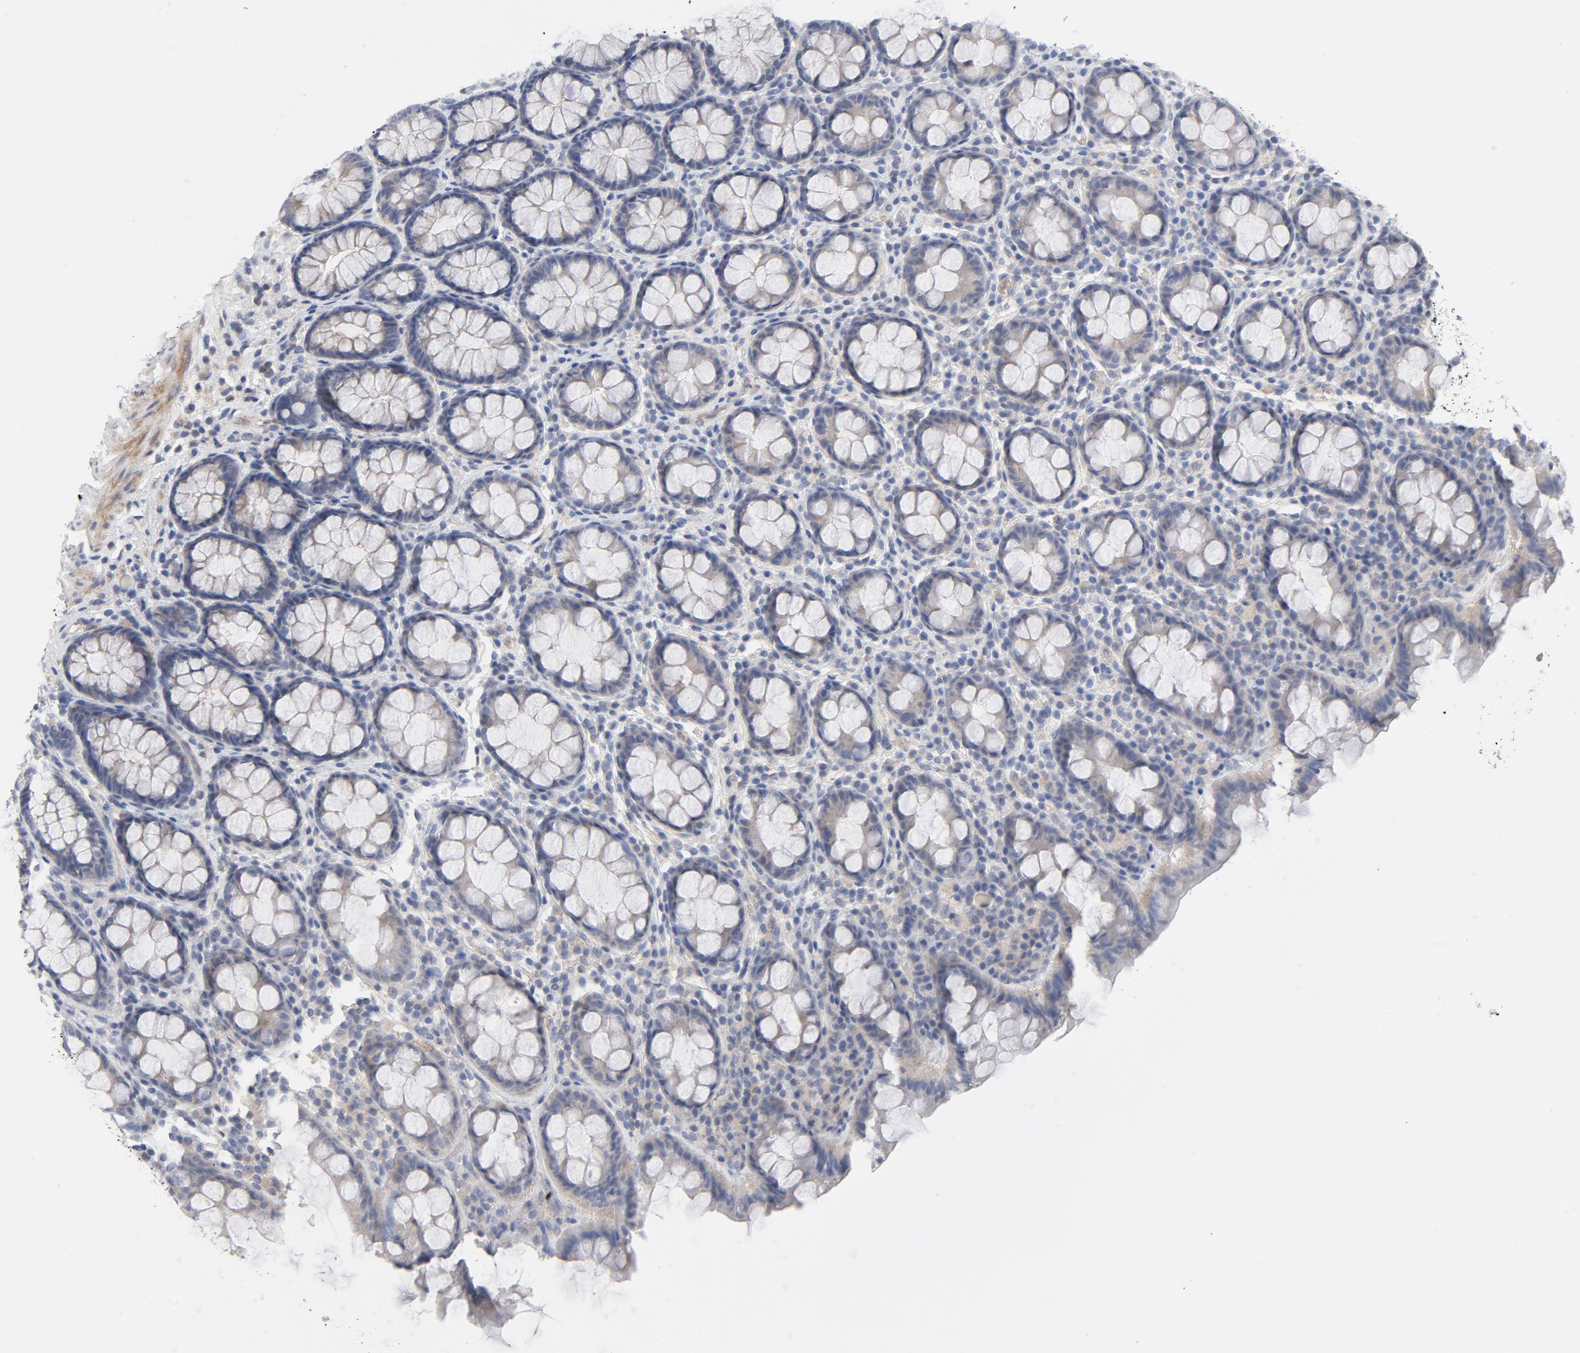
{"staining": {"intensity": "weak", "quantity": ">75%", "location": "cytoplasmic/membranous"}, "tissue": "rectum", "cell_type": "Glandular cells", "image_type": "normal", "snomed": [{"axis": "morphology", "description": "Normal tissue, NOS"}, {"axis": "topography", "description": "Rectum"}], "caption": "A brown stain shows weak cytoplasmic/membranous staining of a protein in glandular cells of unremarkable human rectum.", "gene": "ROCK1", "patient": {"sex": "male", "age": 92}}